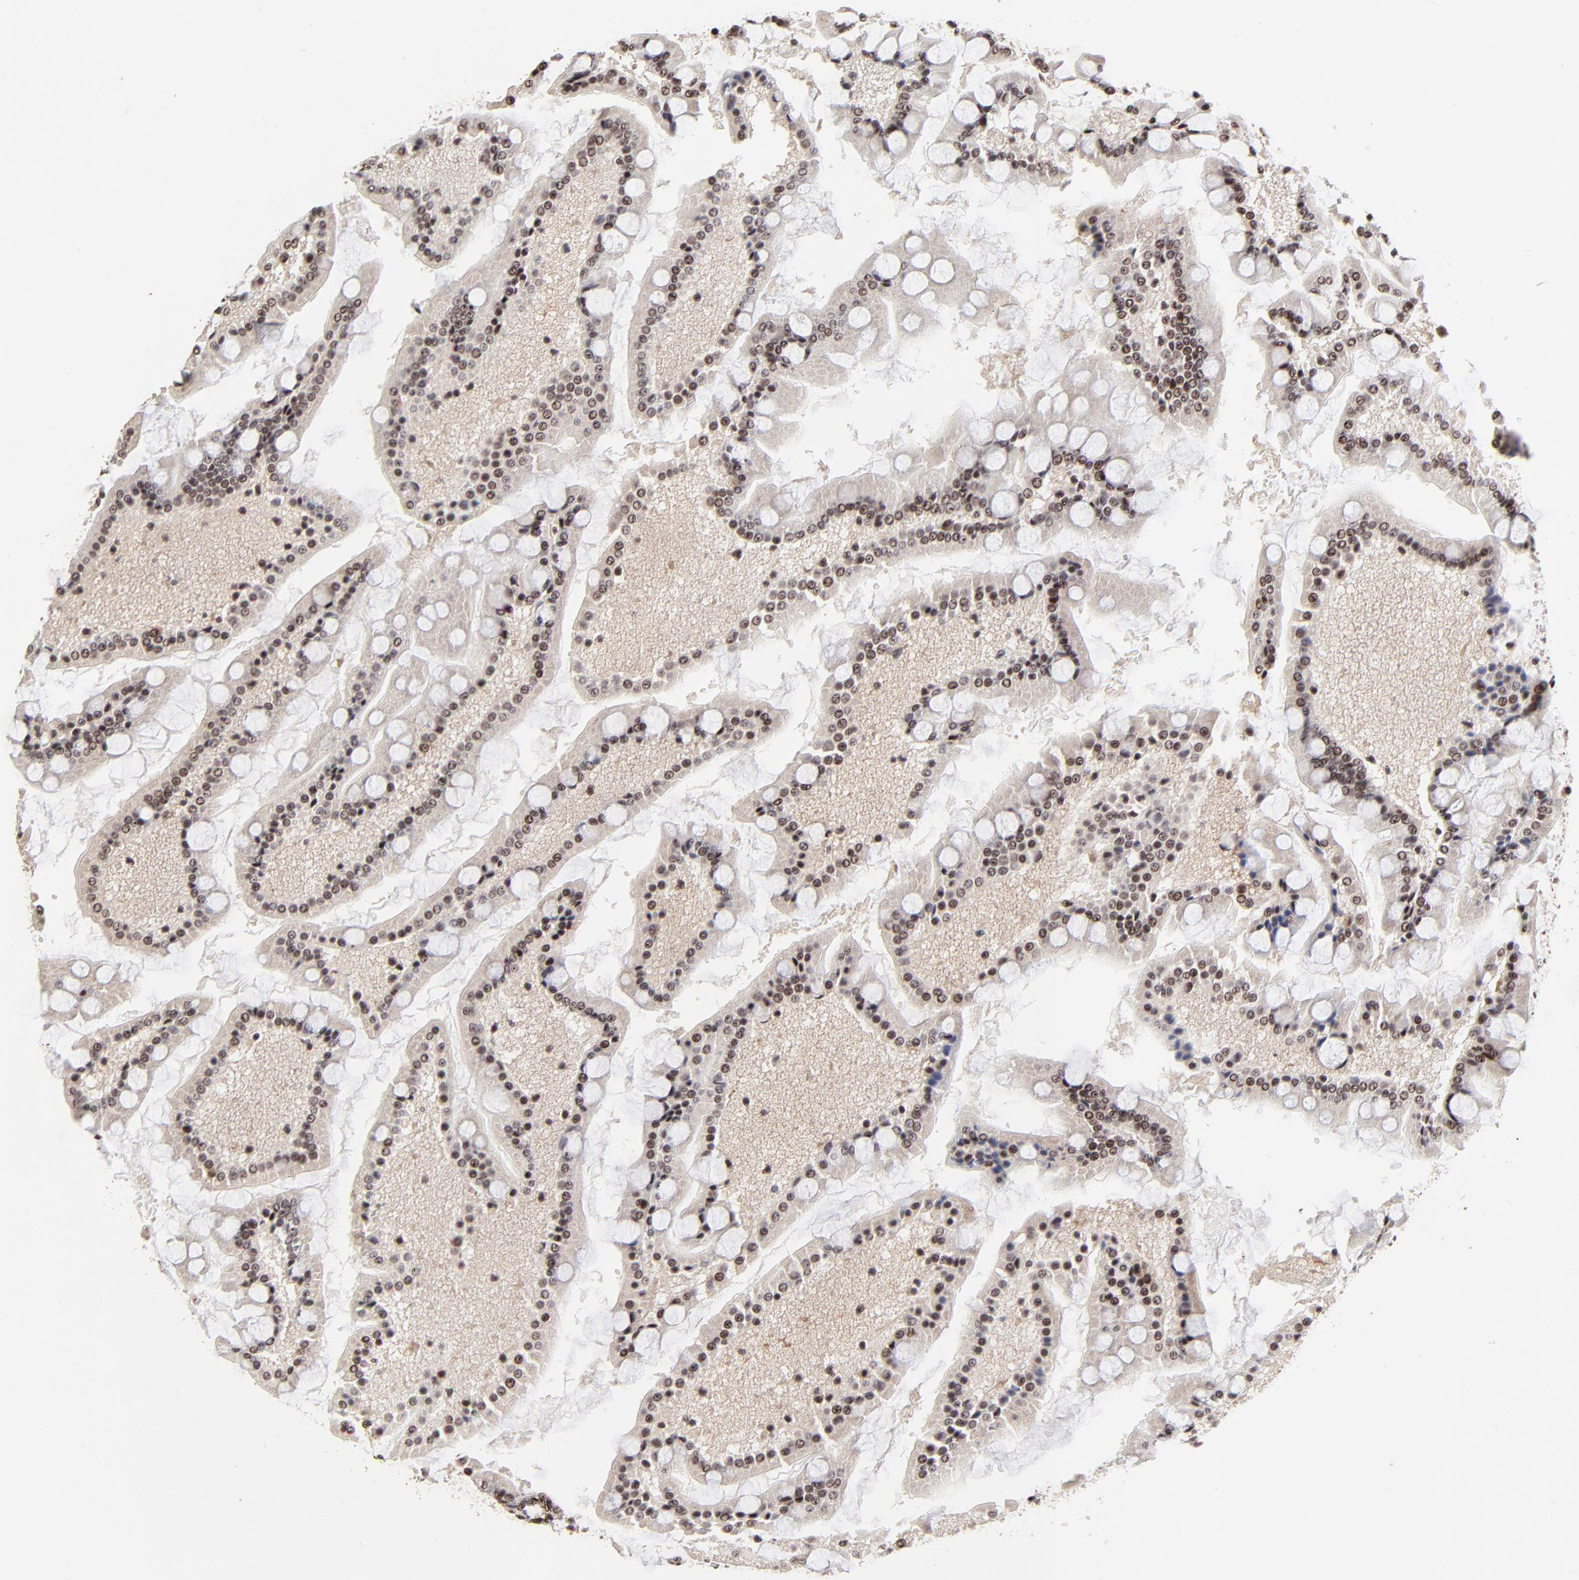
{"staining": {"intensity": "strong", "quantity": ">75%", "location": "nuclear"}, "tissue": "small intestine", "cell_type": "Glandular cells", "image_type": "normal", "snomed": [{"axis": "morphology", "description": "Normal tissue, NOS"}, {"axis": "topography", "description": "Small intestine"}], "caption": "Immunohistochemical staining of normal human small intestine demonstrates >75% levels of strong nuclear protein staining in about >75% of glandular cells.", "gene": "RBM22", "patient": {"sex": "male", "age": 41}}